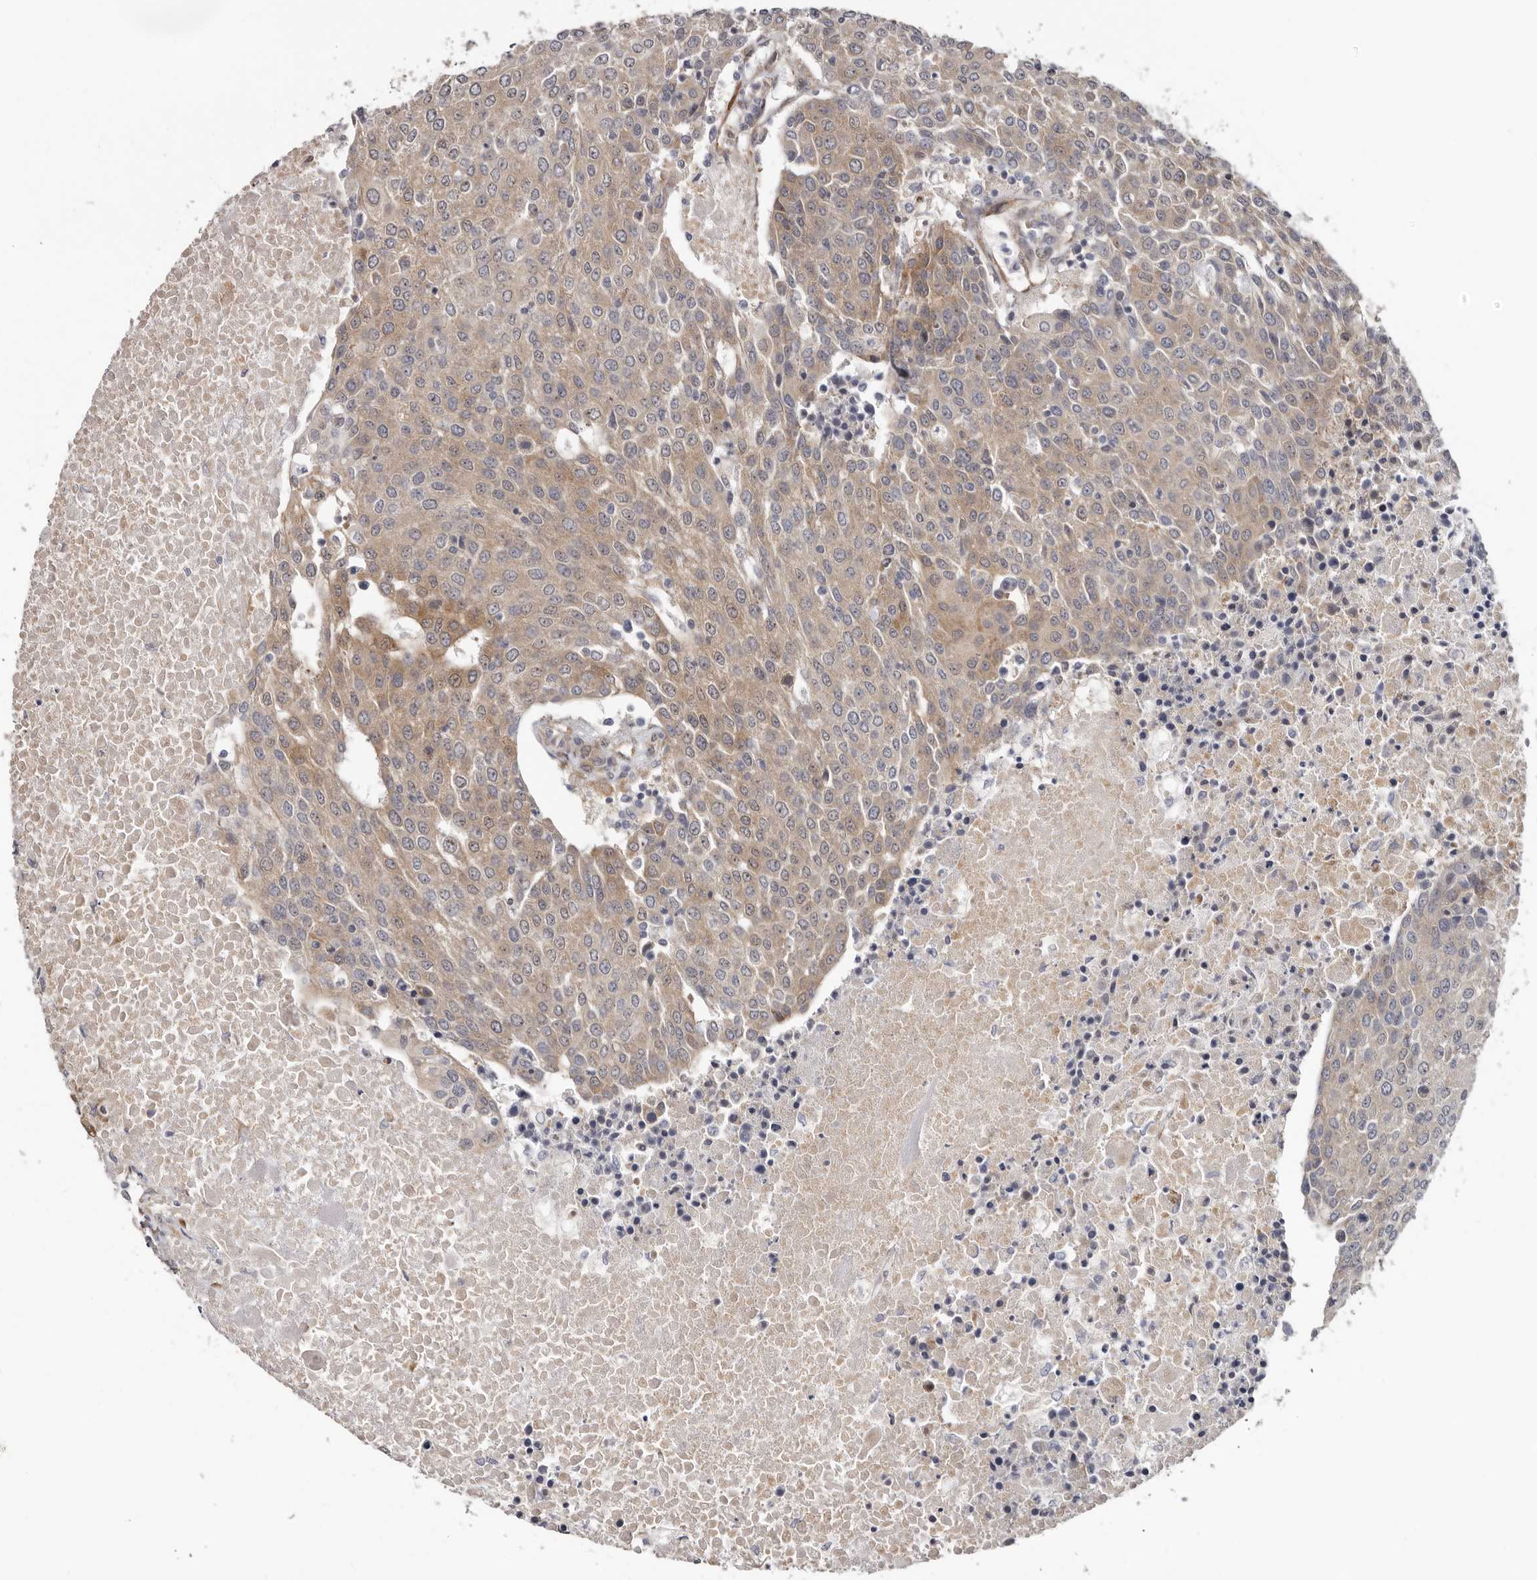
{"staining": {"intensity": "weak", "quantity": ">75%", "location": "cytoplasmic/membranous"}, "tissue": "urothelial cancer", "cell_type": "Tumor cells", "image_type": "cancer", "snomed": [{"axis": "morphology", "description": "Urothelial carcinoma, High grade"}, {"axis": "topography", "description": "Urinary bladder"}], "caption": "Urothelial cancer stained with a protein marker reveals weak staining in tumor cells.", "gene": "SBDS", "patient": {"sex": "female", "age": 85}}